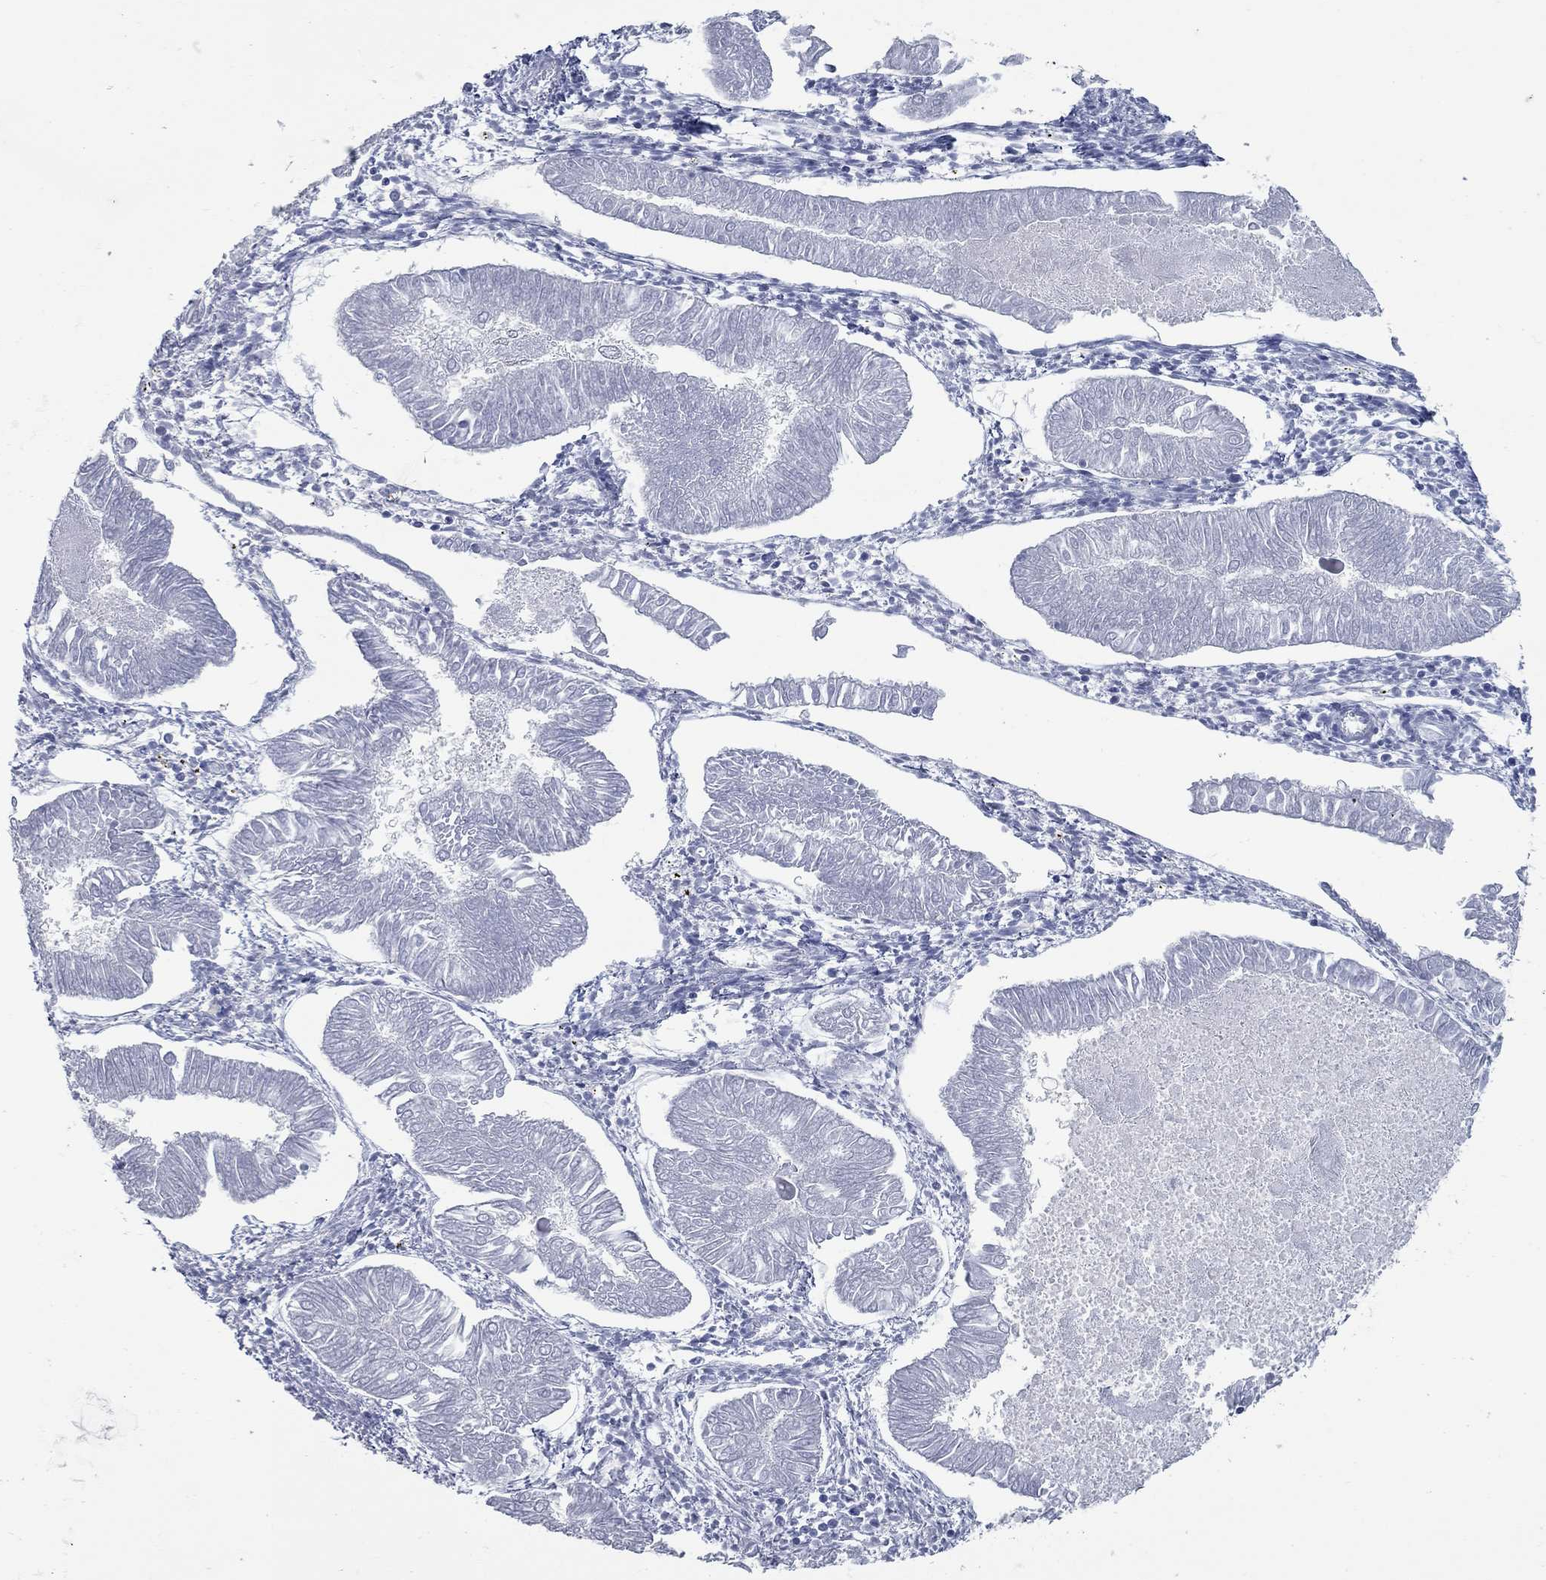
{"staining": {"intensity": "negative", "quantity": "none", "location": "none"}, "tissue": "endometrial cancer", "cell_type": "Tumor cells", "image_type": "cancer", "snomed": [{"axis": "morphology", "description": "Adenocarcinoma, NOS"}, {"axis": "topography", "description": "Endometrium"}], "caption": "DAB immunohistochemical staining of endometrial adenocarcinoma shows no significant expression in tumor cells.", "gene": "KIRREL2", "patient": {"sex": "female", "age": 53}}